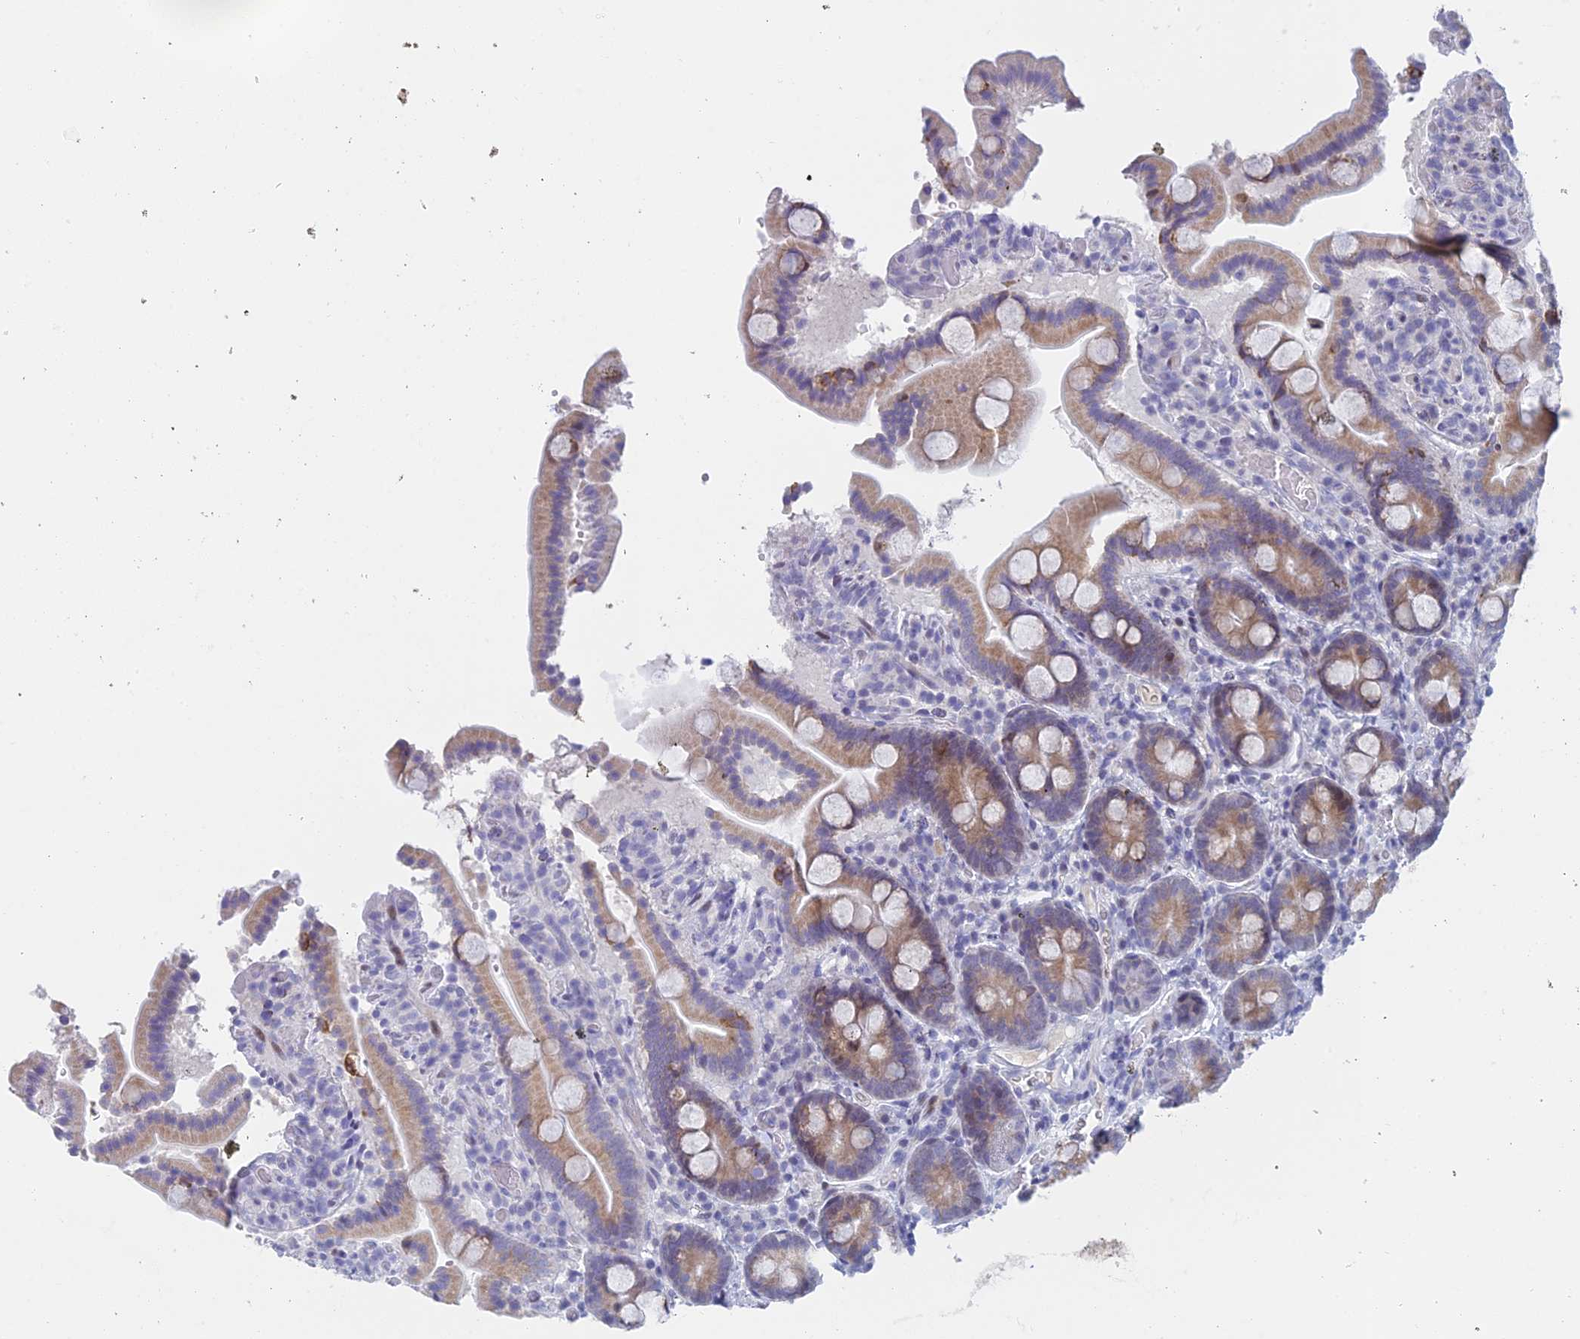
{"staining": {"intensity": "moderate", "quantity": "25%-75%", "location": "cytoplasmic/membranous"}, "tissue": "duodenum", "cell_type": "Glandular cells", "image_type": "normal", "snomed": [{"axis": "morphology", "description": "Normal tissue, NOS"}, {"axis": "topography", "description": "Duodenum"}], "caption": "Unremarkable duodenum was stained to show a protein in brown. There is medium levels of moderate cytoplasmic/membranous positivity in about 25%-75% of glandular cells. The staining was performed using DAB (3,3'-diaminobenzidine), with brown indicating positive protein expression. Nuclei are stained blue with hematoxylin.", "gene": "REXO5", "patient": {"sex": "male", "age": 55}}